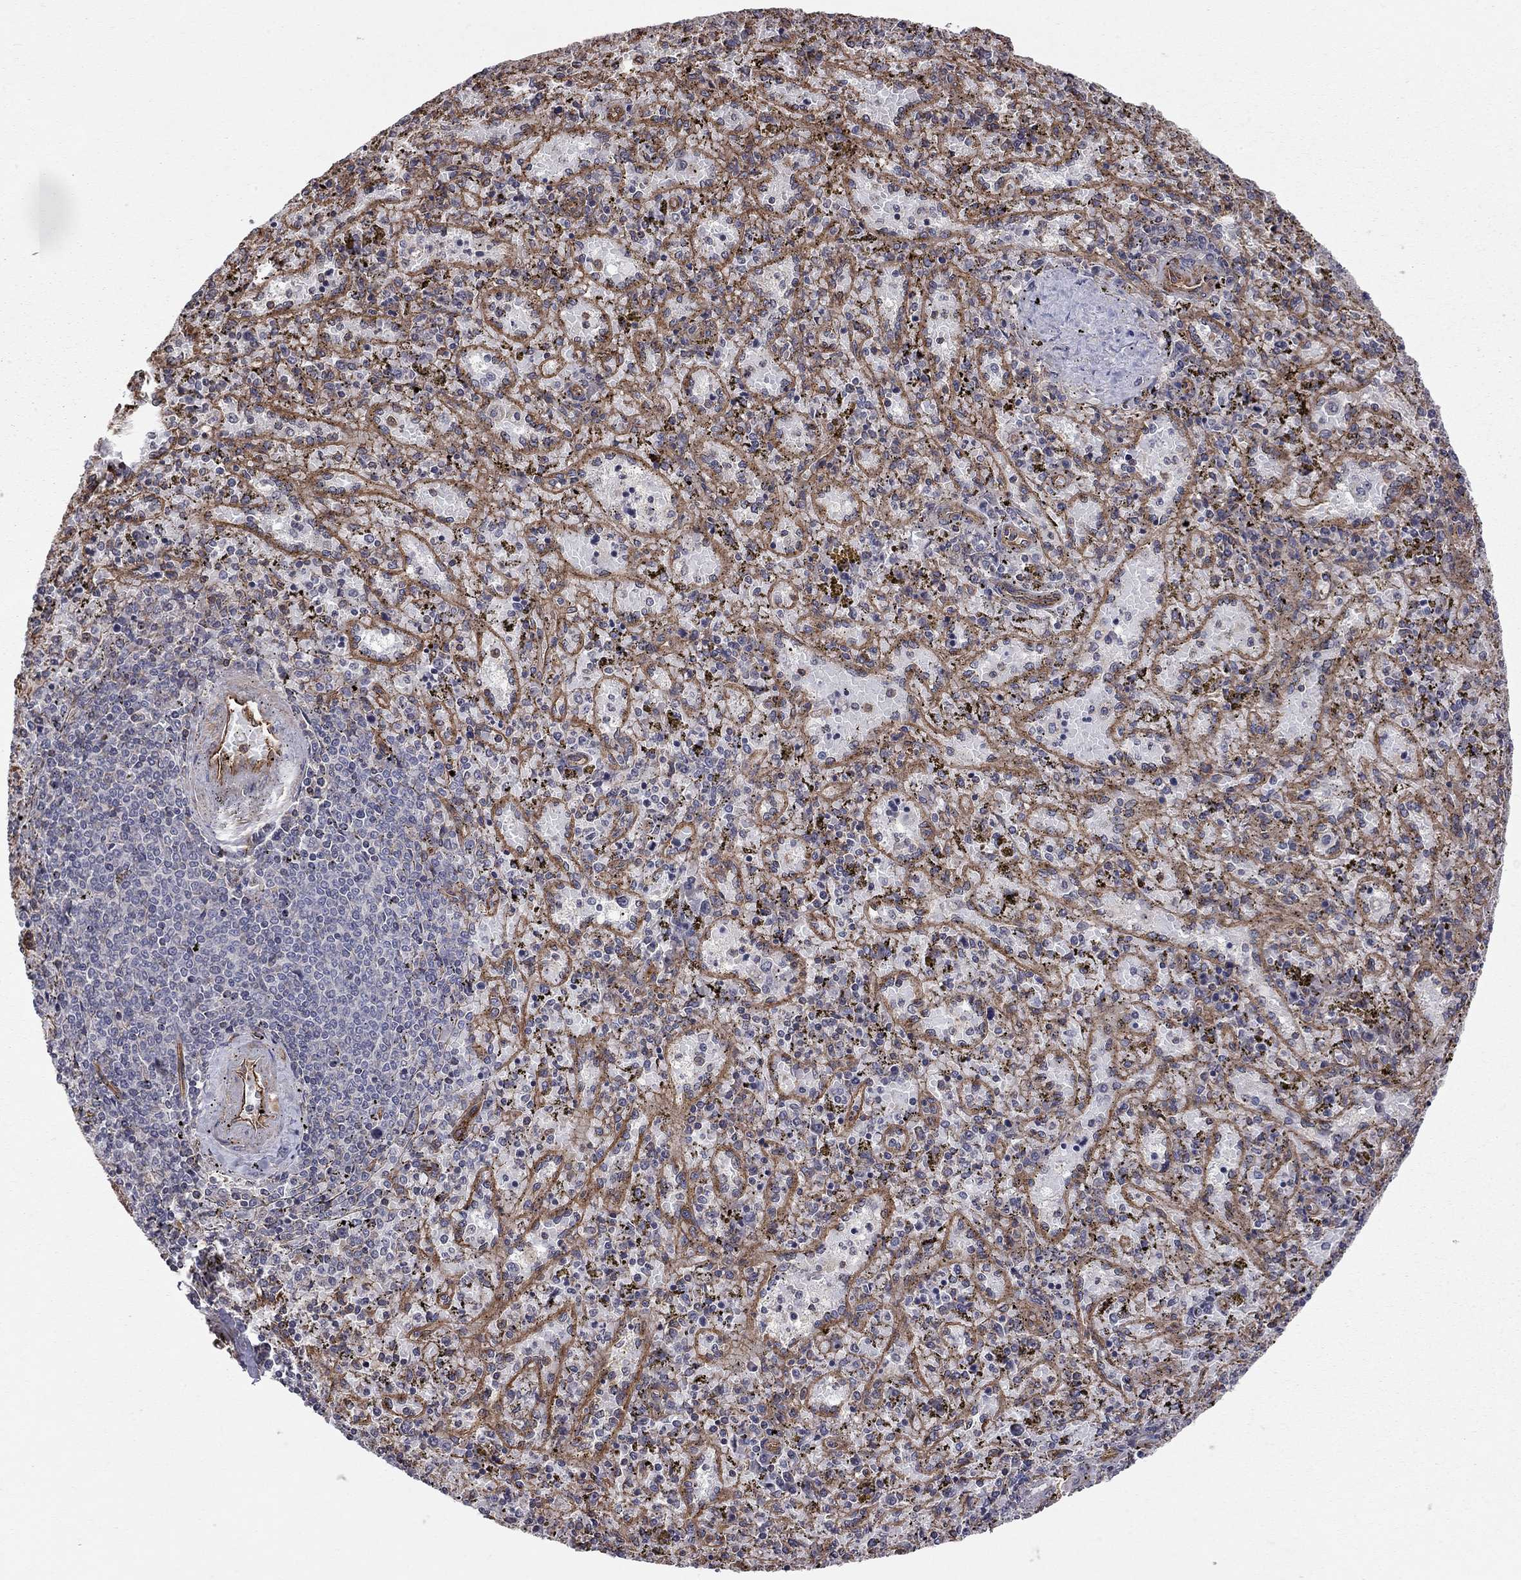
{"staining": {"intensity": "negative", "quantity": "none", "location": "none"}, "tissue": "spleen", "cell_type": "Cells in red pulp", "image_type": "normal", "snomed": [{"axis": "morphology", "description": "Normal tissue, NOS"}, {"axis": "topography", "description": "Spleen"}], "caption": "Immunohistochemistry (IHC) histopathology image of benign human spleen stained for a protein (brown), which reveals no expression in cells in red pulp.", "gene": "RASEF", "patient": {"sex": "female", "age": 50}}